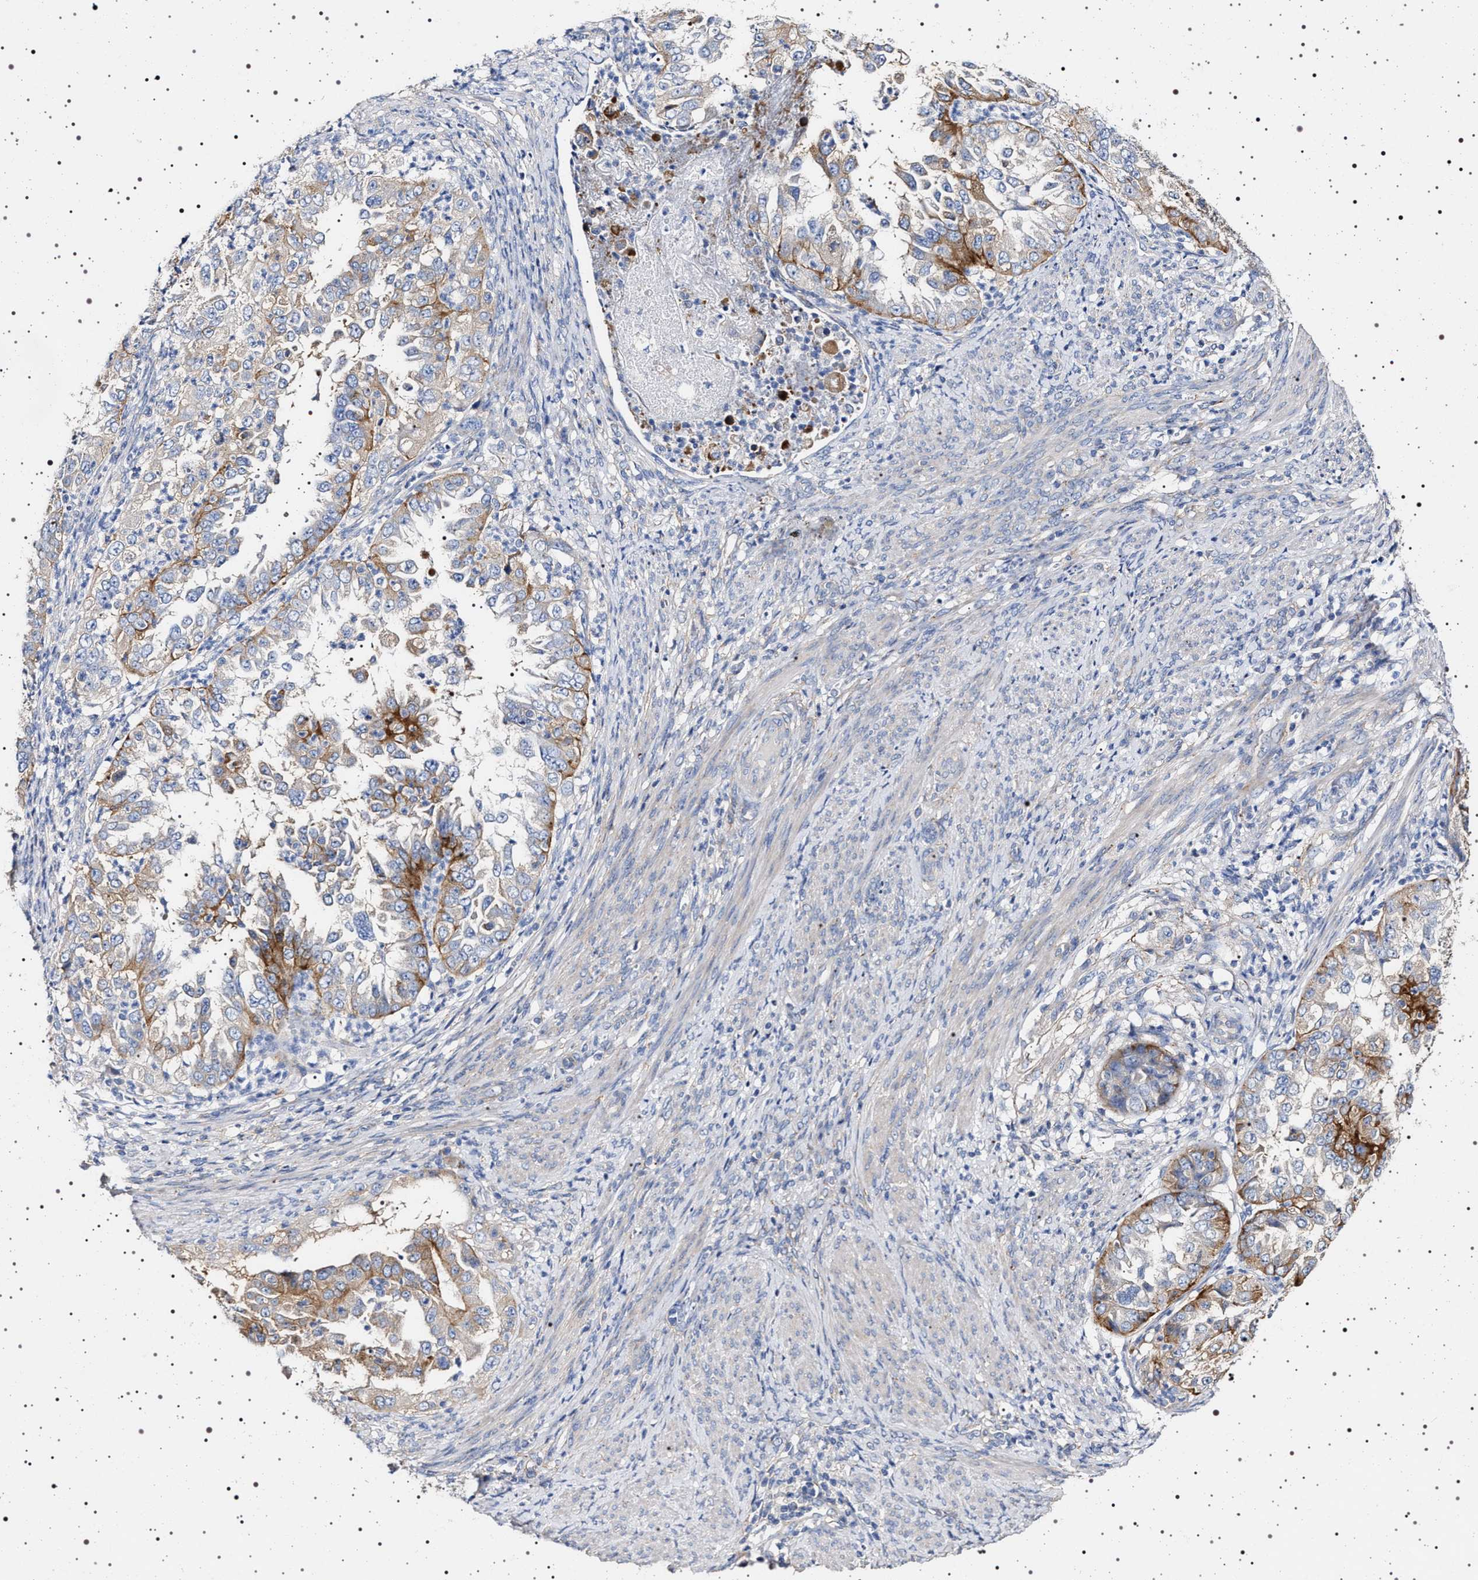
{"staining": {"intensity": "moderate", "quantity": "25%-75%", "location": "cytoplasmic/membranous"}, "tissue": "endometrial cancer", "cell_type": "Tumor cells", "image_type": "cancer", "snomed": [{"axis": "morphology", "description": "Adenocarcinoma, NOS"}, {"axis": "topography", "description": "Endometrium"}], "caption": "Immunohistochemical staining of human endometrial adenocarcinoma reveals medium levels of moderate cytoplasmic/membranous expression in approximately 25%-75% of tumor cells. (Stains: DAB (3,3'-diaminobenzidine) in brown, nuclei in blue, Microscopy: brightfield microscopy at high magnification).", "gene": "NAALADL2", "patient": {"sex": "female", "age": 85}}